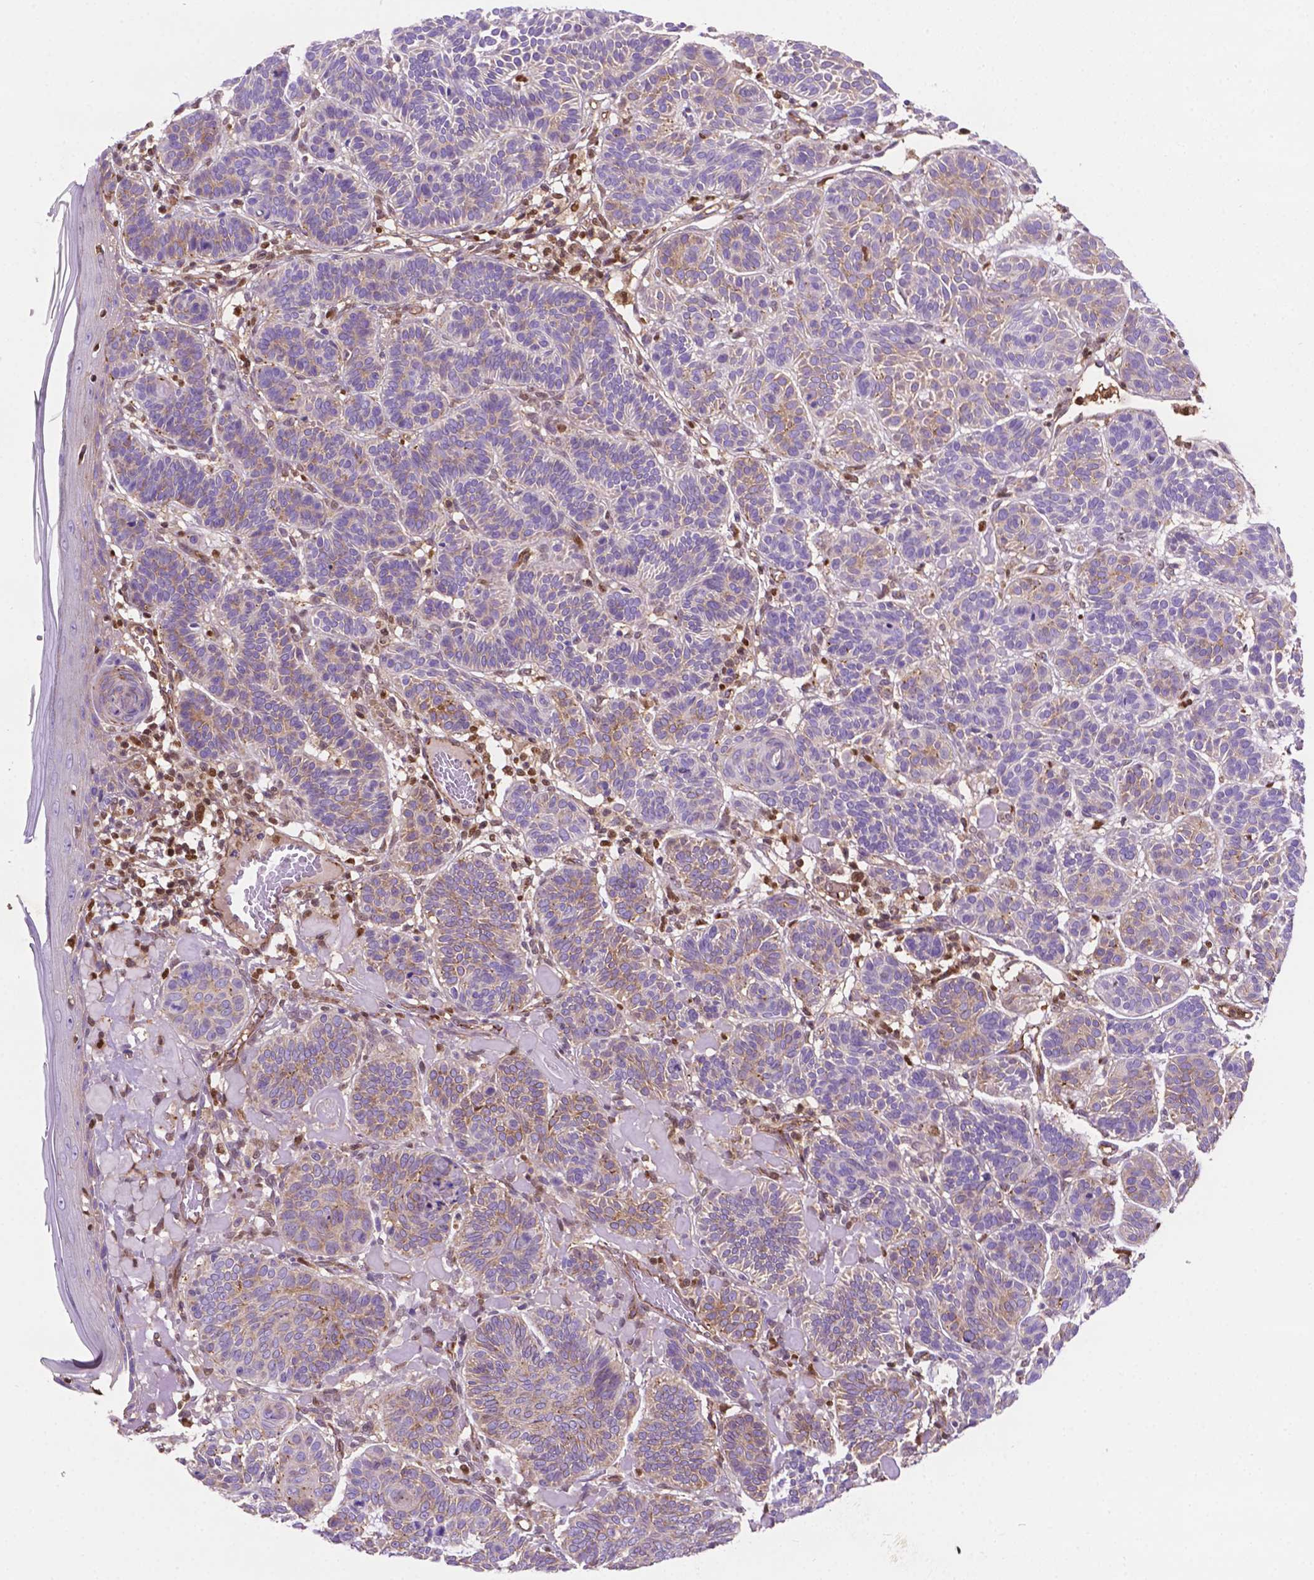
{"staining": {"intensity": "weak", "quantity": "<25%", "location": "cytoplasmic/membranous"}, "tissue": "skin cancer", "cell_type": "Tumor cells", "image_type": "cancer", "snomed": [{"axis": "morphology", "description": "Basal cell carcinoma"}, {"axis": "topography", "description": "Skin"}], "caption": "A photomicrograph of human skin cancer (basal cell carcinoma) is negative for staining in tumor cells. (DAB (3,3'-diaminobenzidine) immunohistochemistry, high magnification).", "gene": "DCN", "patient": {"sex": "male", "age": 85}}